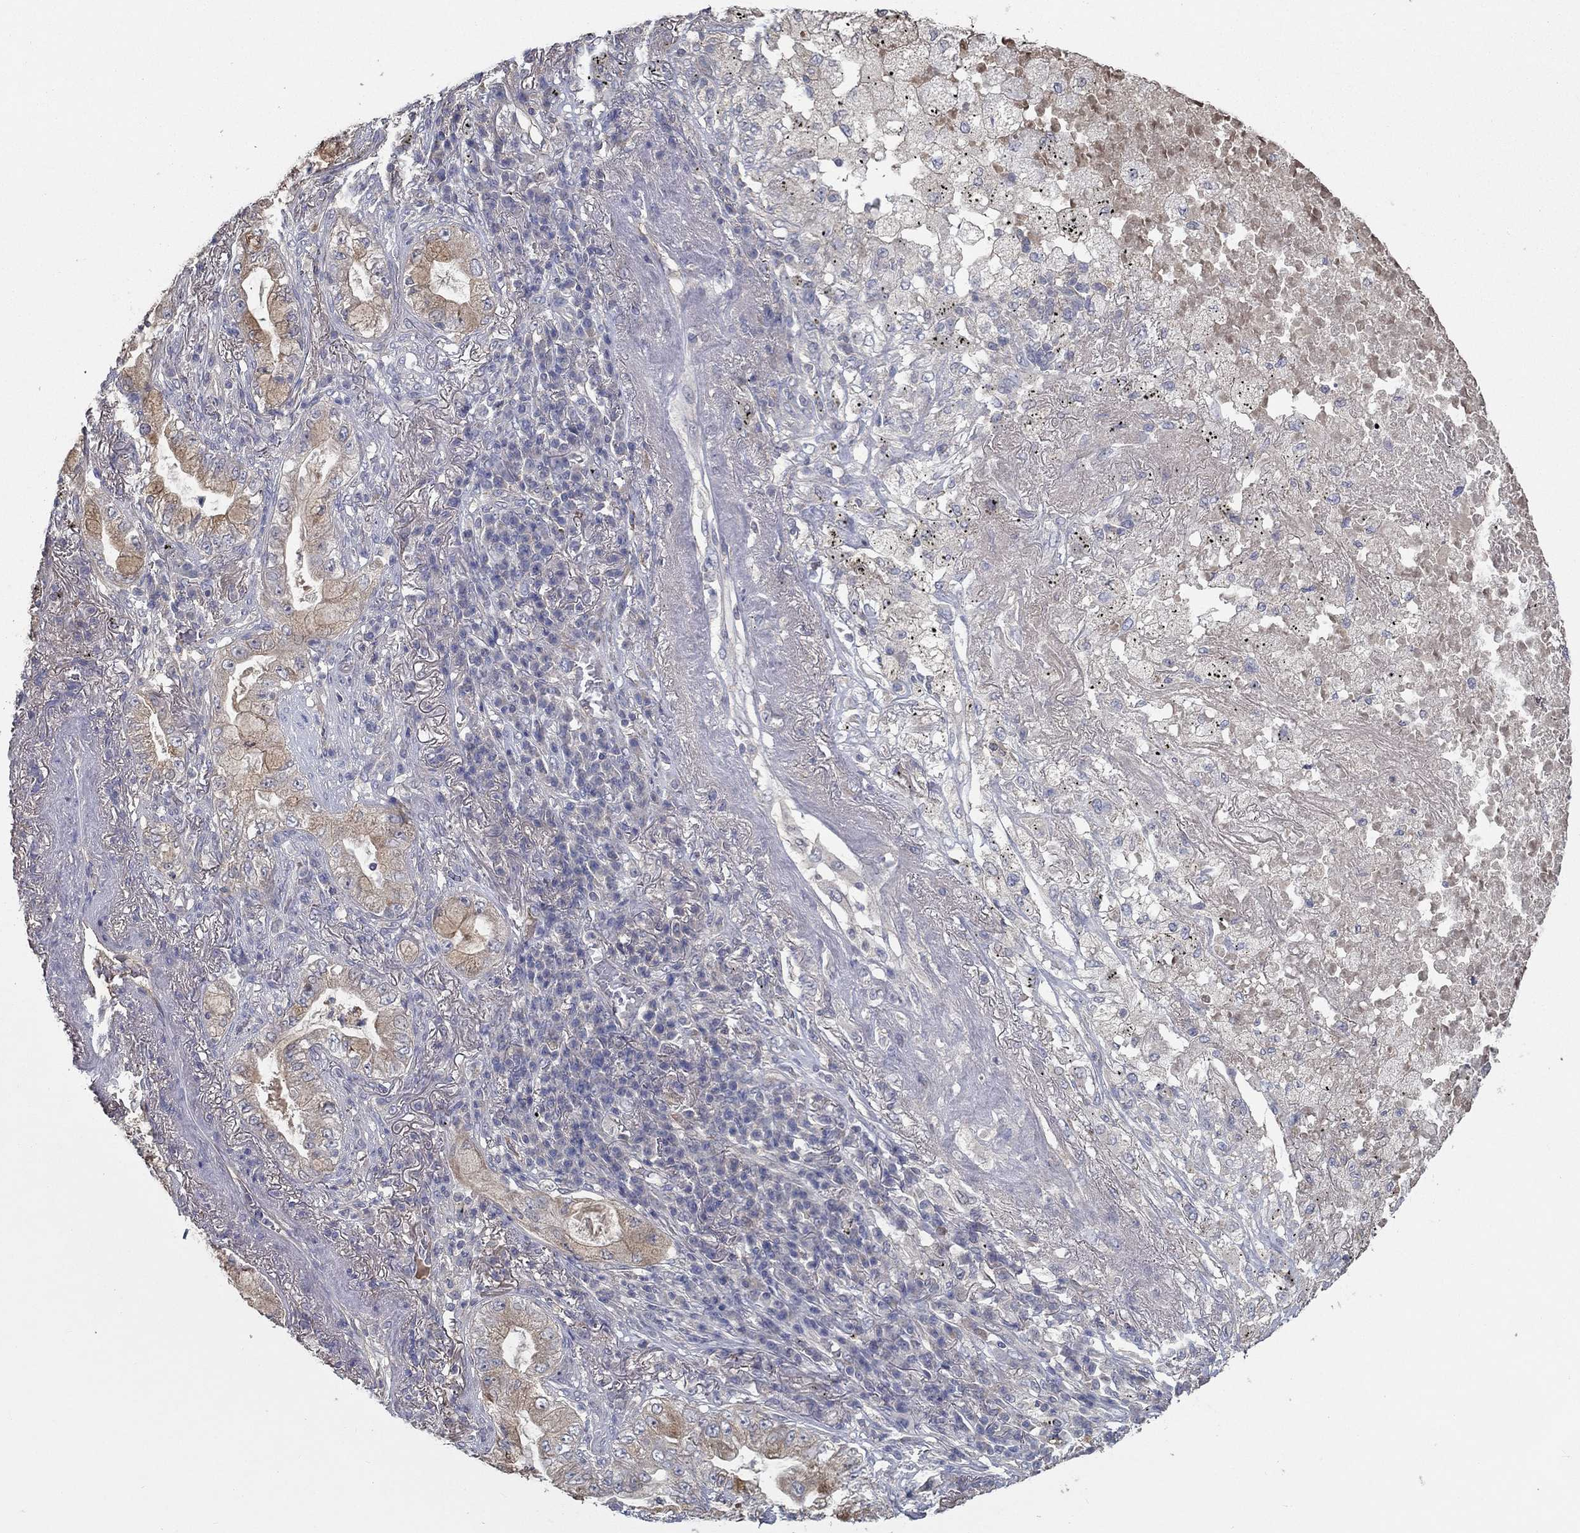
{"staining": {"intensity": "weak", "quantity": ">75%", "location": "cytoplasmic/membranous"}, "tissue": "lung cancer", "cell_type": "Tumor cells", "image_type": "cancer", "snomed": [{"axis": "morphology", "description": "Adenocarcinoma, NOS"}, {"axis": "topography", "description": "Lung"}], "caption": "This is a histology image of immunohistochemistry (IHC) staining of adenocarcinoma (lung), which shows weak positivity in the cytoplasmic/membranous of tumor cells.", "gene": "IL10", "patient": {"sex": "female", "age": 73}}